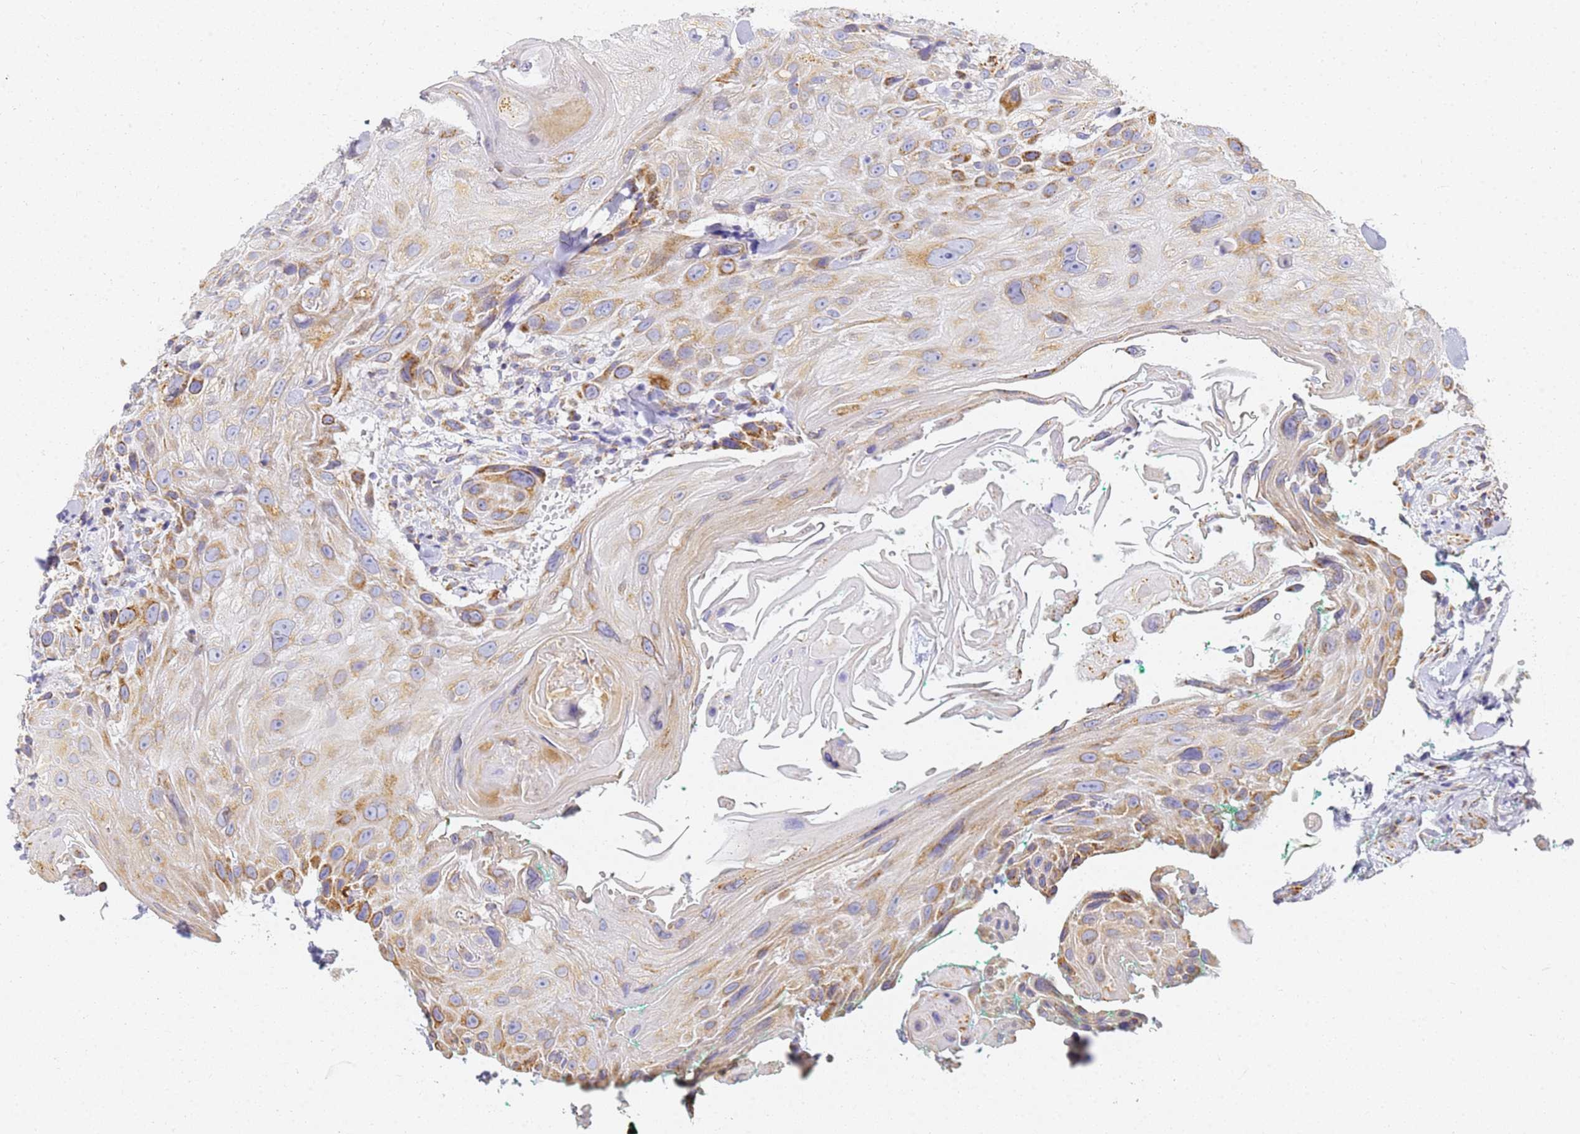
{"staining": {"intensity": "moderate", "quantity": ">75%", "location": "cytoplasmic/membranous"}, "tissue": "head and neck cancer", "cell_type": "Tumor cells", "image_type": "cancer", "snomed": [{"axis": "morphology", "description": "Squamous cell carcinoma, NOS"}, {"axis": "topography", "description": "Head-Neck"}], "caption": "Head and neck cancer stained for a protein (brown) displays moderate cytoplasmic/membranous positive staining in approximately >75% of tumor cells.", "gene": "CNIH4", "patient": {"sex": "male", "age": 81}}